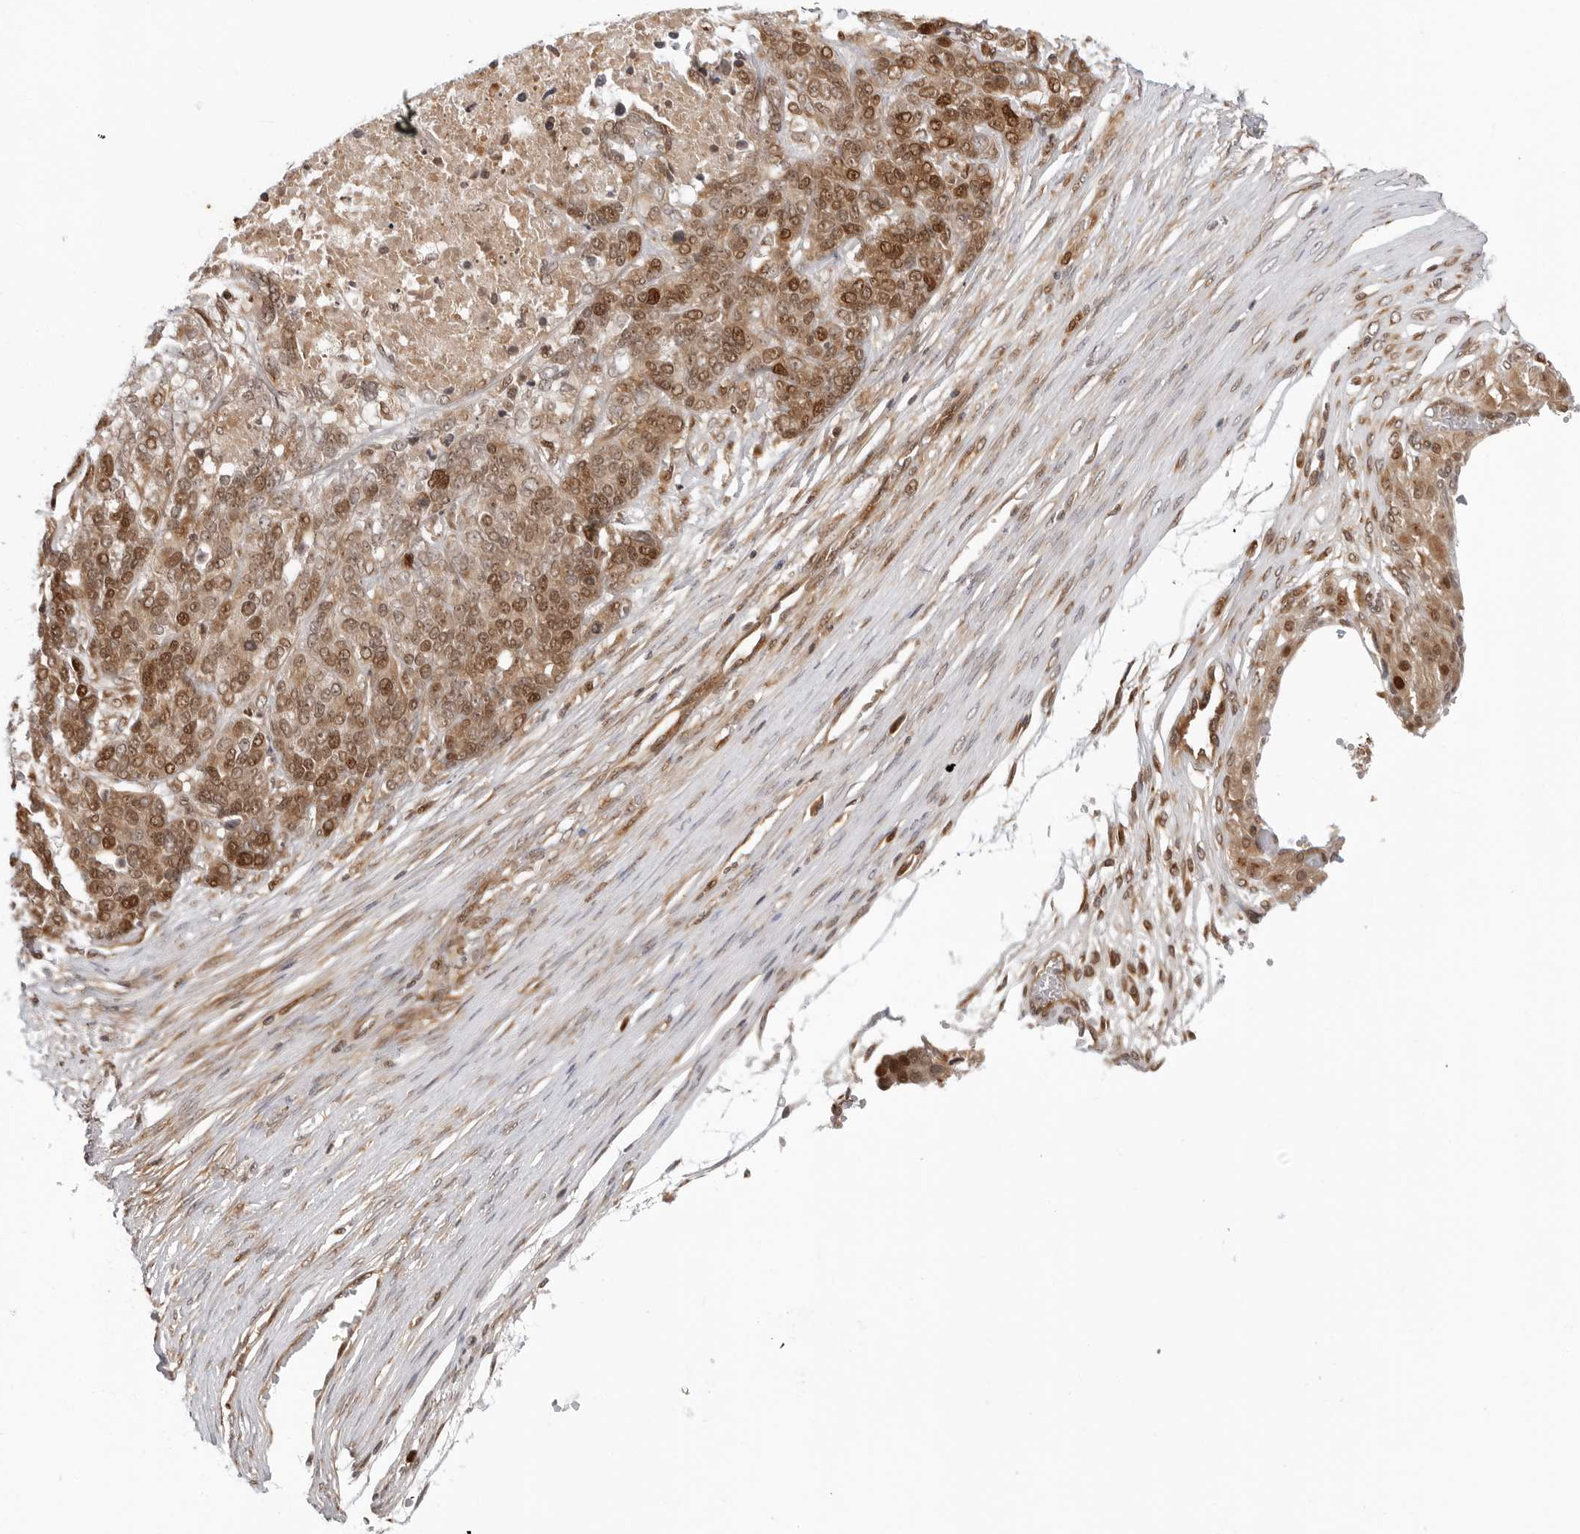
{"staining": {"intensity": "moderate", "quantity": ">75%", "location": "cytoplasmic/membranous,nuclear"}, "tissue": "ovarian cancer", "cell_type": "Tumor cells", "image_type": "cancer", "snomed": [{"axis": "morphology", "description": "Cystadenocarcinoma, serous, NOS"}, {"axis": "topography", "description": "Ovary"}], "caption": "The micrograph shows immunohistochemical staining of ovarian cancer (serous cystadenocarcinoma). There is moderate cytoplasmic/membranous and nuclear positivity is present in about >75% of tumor cells. The staining was performed using DAB (3,3'-diaminobenzidine), with brown indicating positive protein expression. Nuclei are stained blue with hematoxylin.", "gene": "TIPRL", "patient": {"sex": "female", "age": 44}}